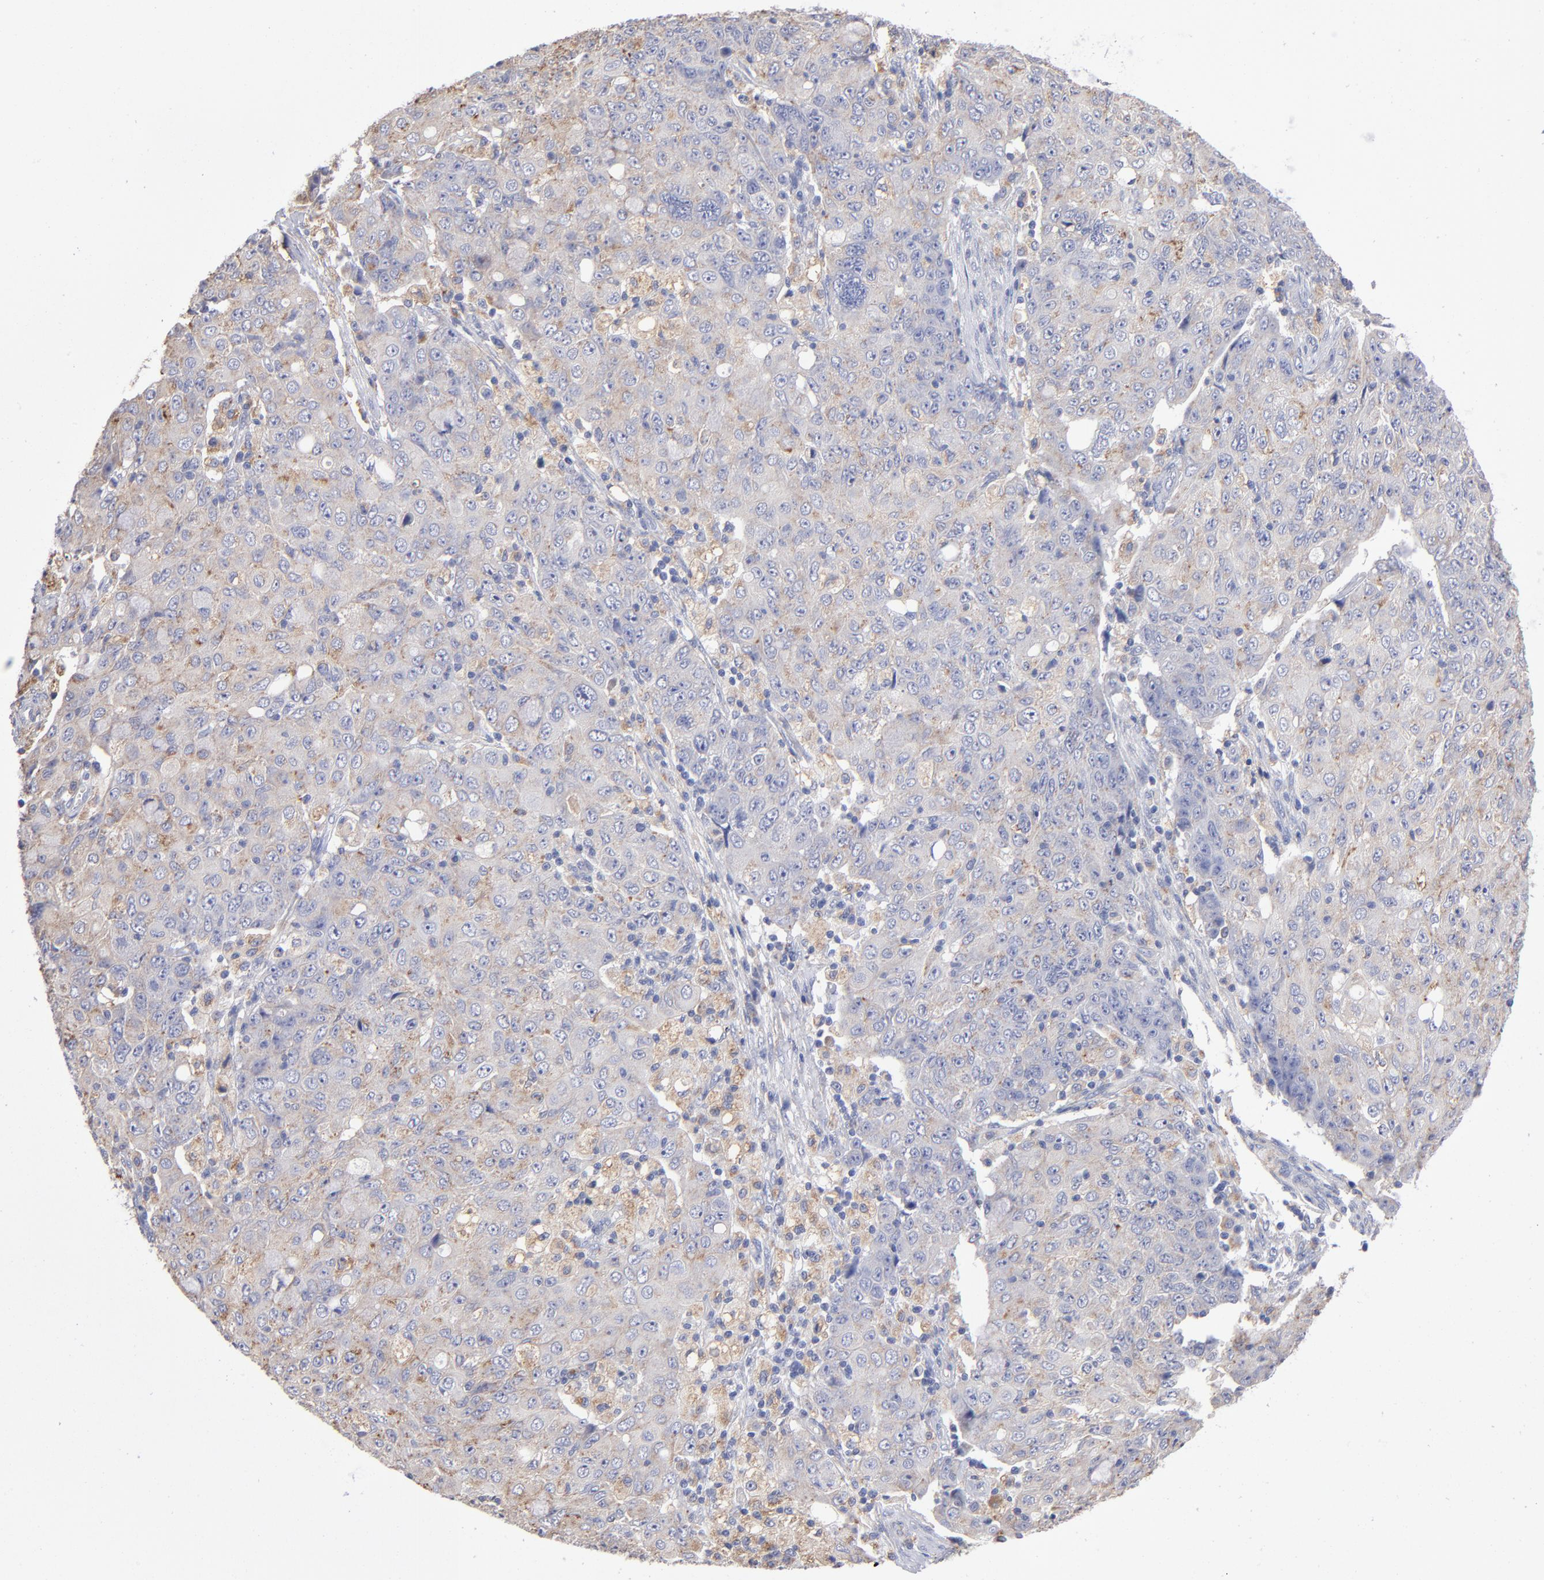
{"staining": {"intensity": "weak", "quantity": ">75%", "location": "cytoplasmic/membranous"}, "tissue": "ovarian cancer", "cell_type": "Tumor cells", "image_type": "cancer", "snomed": [{"axis": "morphology", "description": "Carcinoma, endometroid"}, {"axis": "topography", "description": "Ovary"}], "caption": "Endometroid carcinoma (ovarian) stained with immunohistochemistry demonstrates weak cytoplasmic/membranous positivity in approximately >75% of tumor cells.", "gene": "RRAGB", "patient": {"sex": "female", "age": 42}}